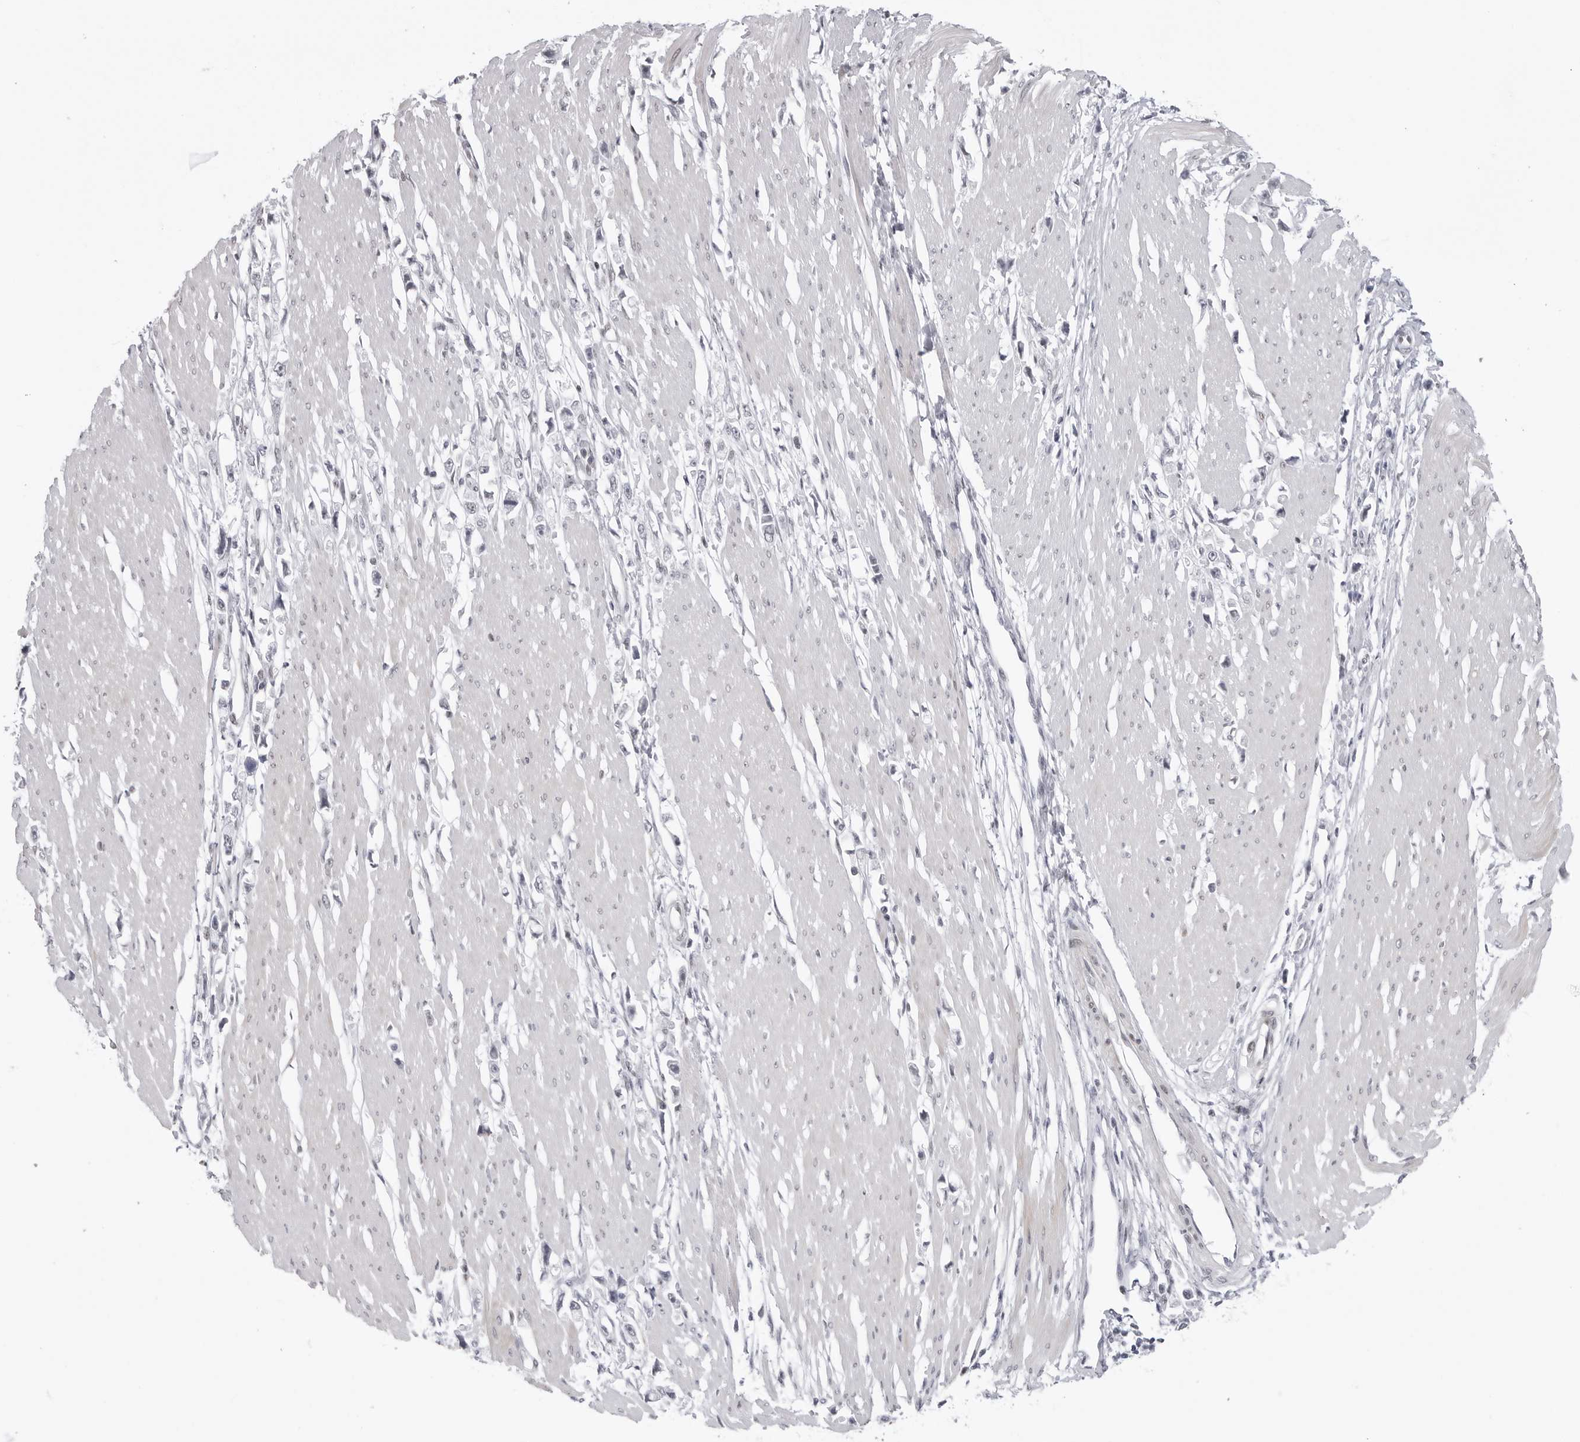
{"staining": {"intensity": "negative", "quantity": "none", "location": "none"}, "tissue": "stomach cancer", "cell_type": "Tumor cells", "image_type": "cancer", "snomed": [{"axis": "morphology", "description": "Adenocarcinoma, NOS"}, {"axis": "topography", "description": "Stomach"}], "caption": "The immunohistochemistry (IHC) image has no significant staining in tumor cells of adenocarcinoma (stomach) tissue.", "gene": "TRIM66", "patient": {"sex": "female", "age": 59}}